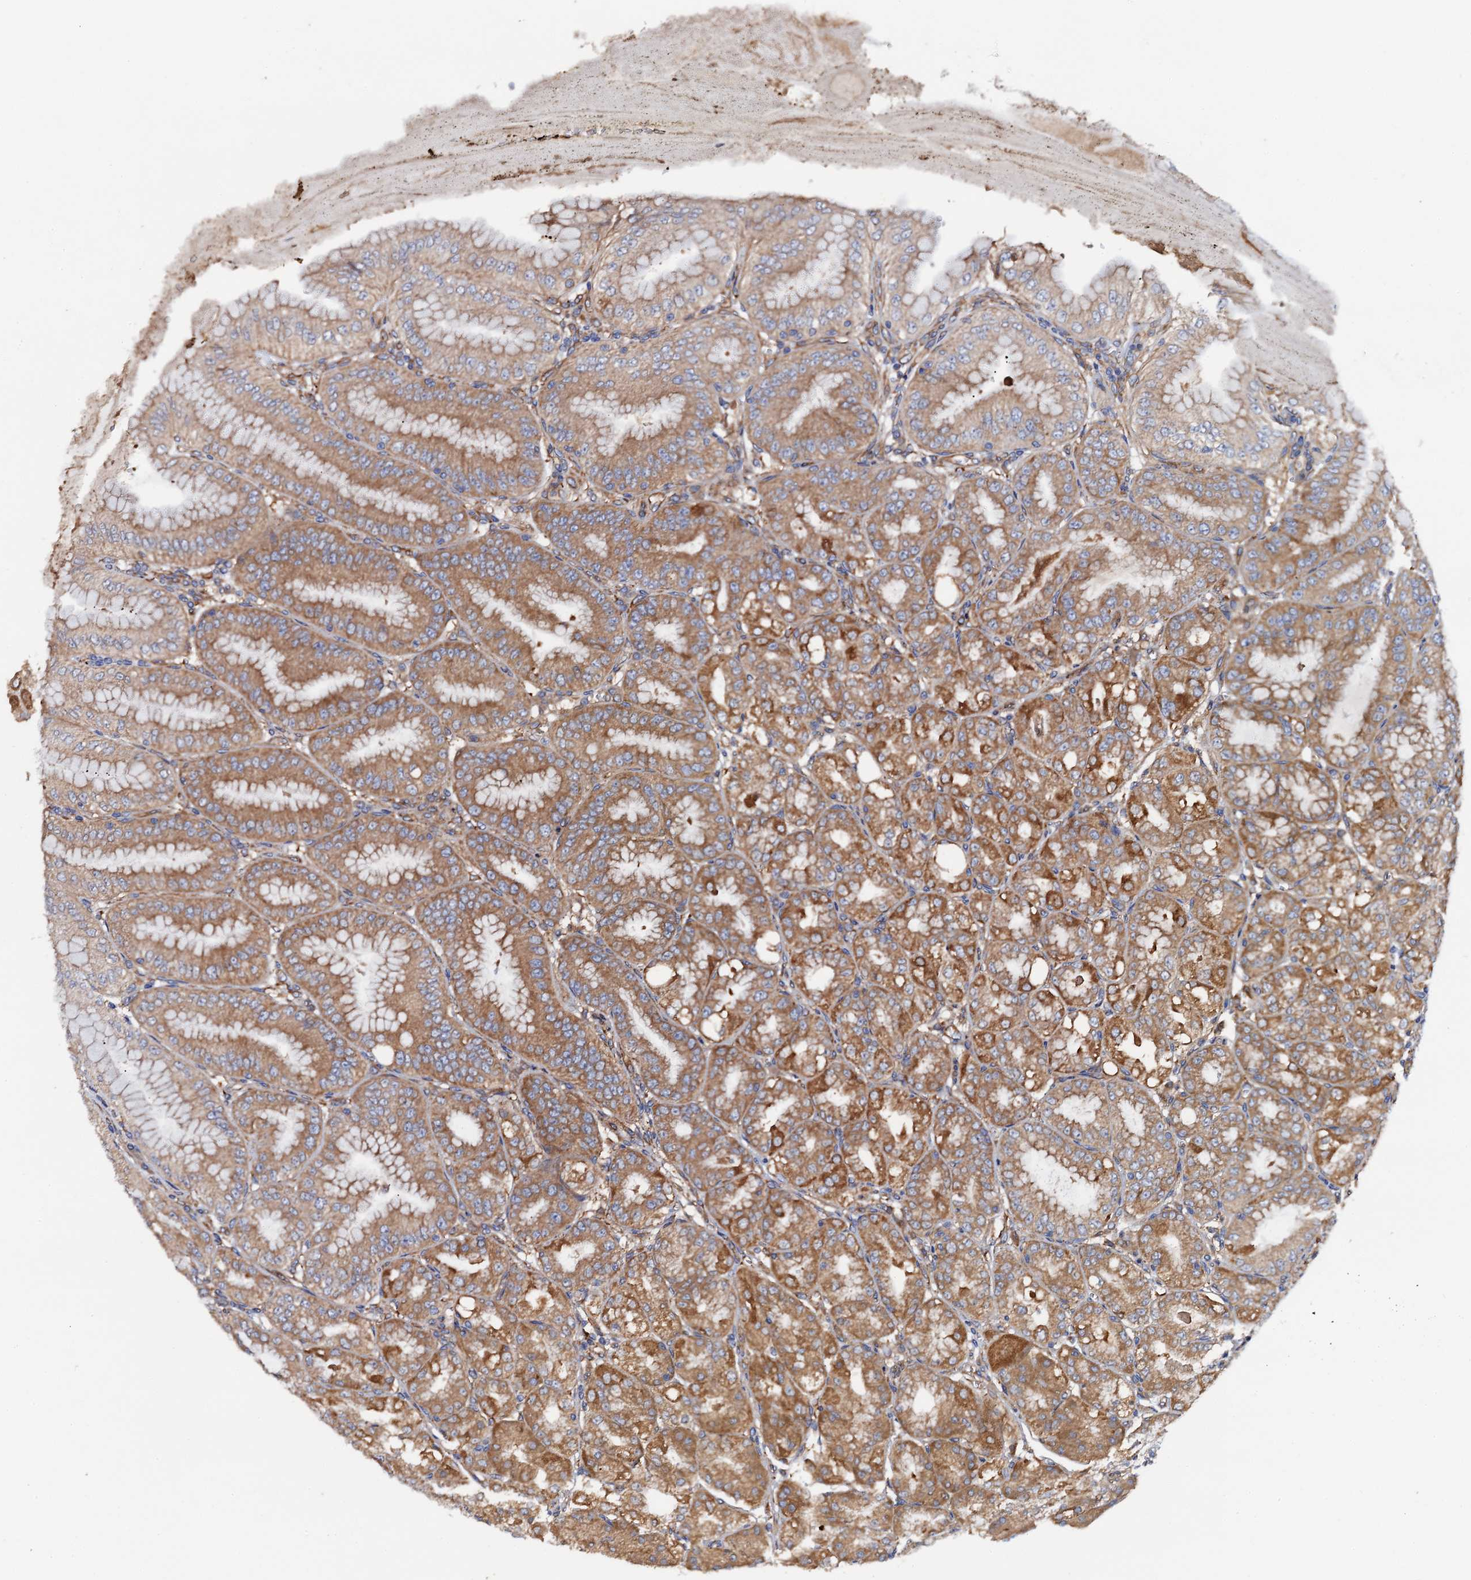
{"staining": {"intensity": "strong", "quantity": ">75%", "location": "cytoplasmic/membranous"}, "tissue": "stomach", "cell_type": "Glandular cells", "image_type": "normal", "snomed": [{"axis": "morphology", "description": "Normal tissue, NOS"}, {"axis": "topography", "description": "Stomach, lower"}], "caption": "Immunohistochemistry (IHC) (DAB (3,3'-diaminobenzidine)) staining of unremarkable human stomach shows strong cytoplasmic/membranous protein expression in about >75% of glandular cells. The staining was performed using DAB, with brown indicating positive protein expression. Nuclei are stained blue with hematoxylin.", "gene": "MRPL48", "patient": {"sex": "male", "age": 71}}